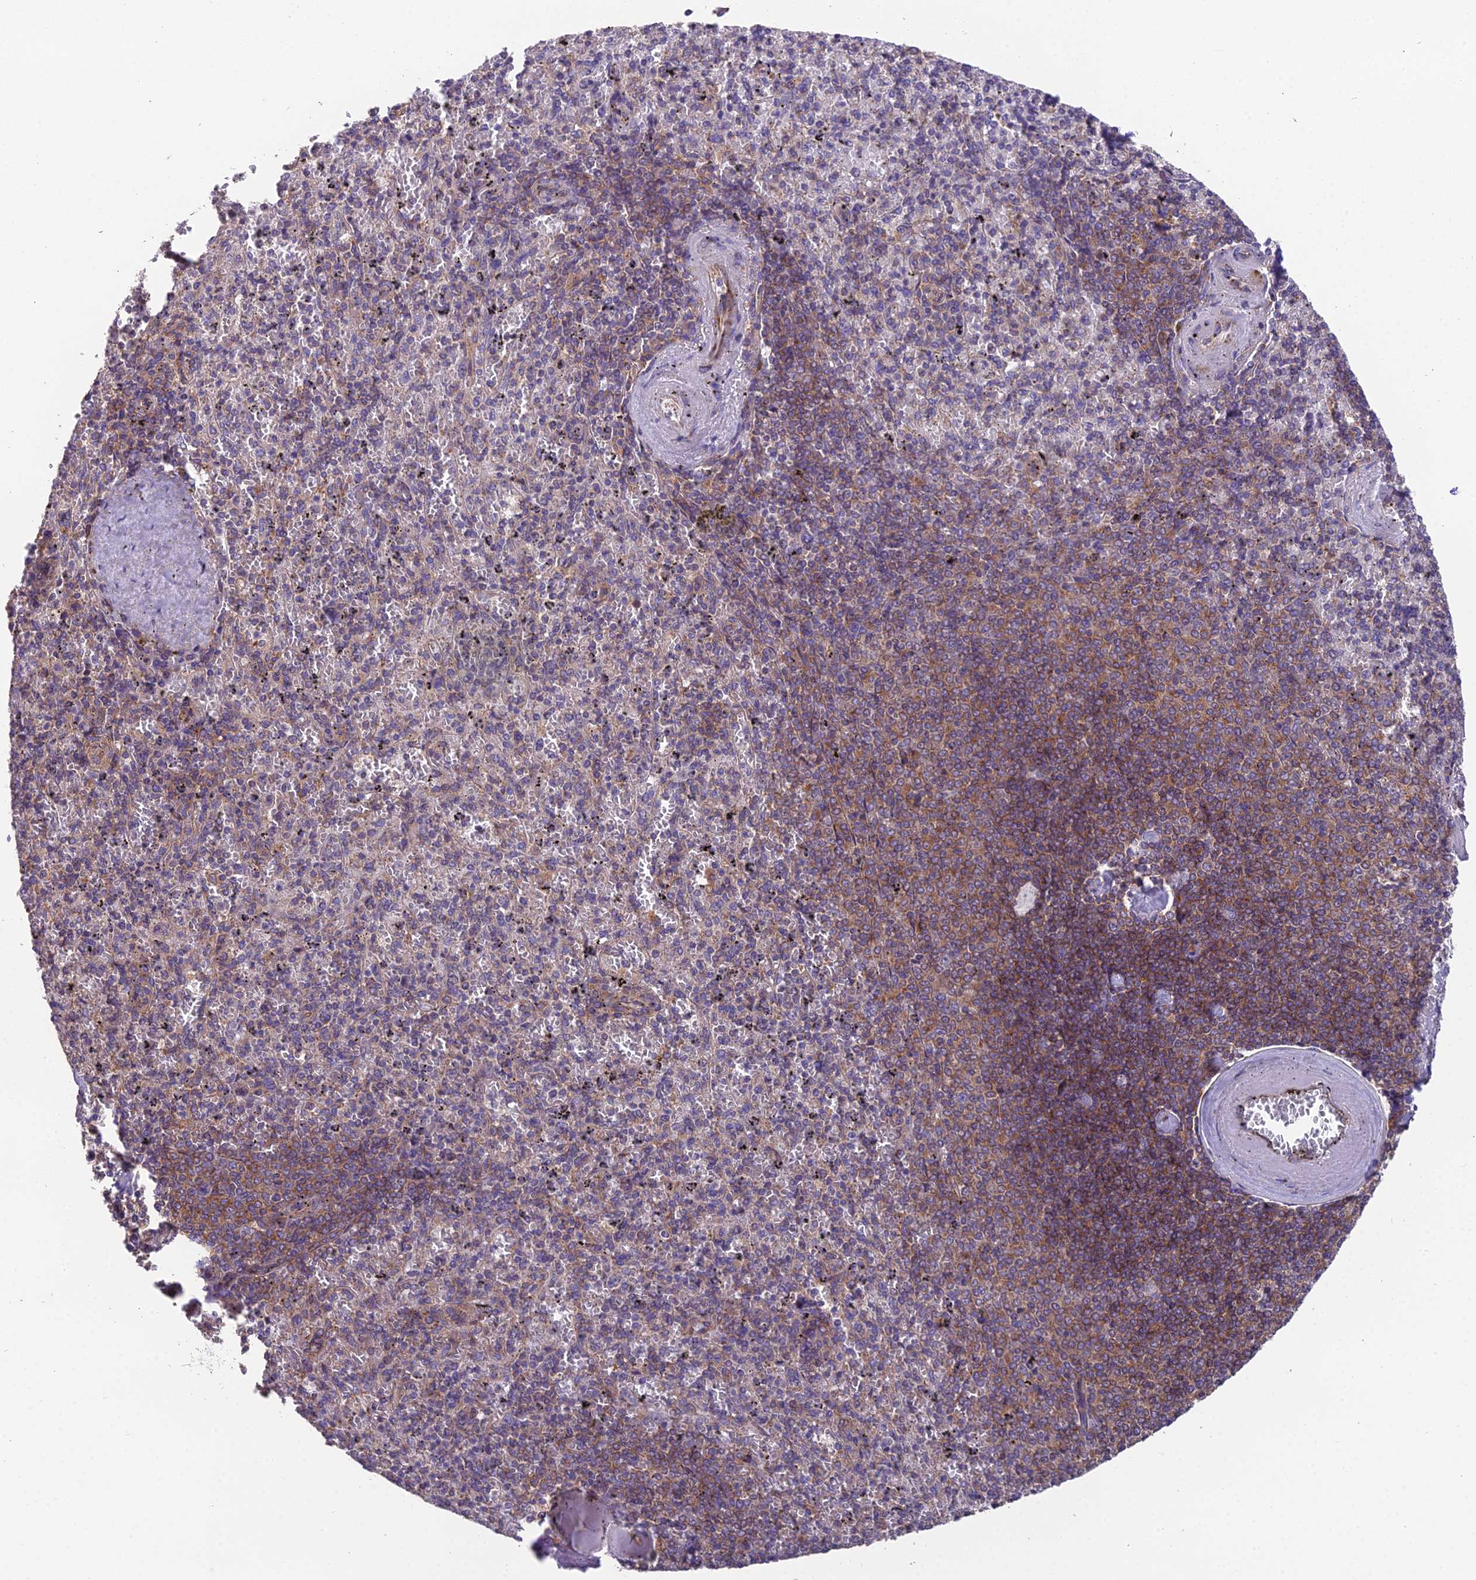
{"staining": {"intensity": "moderate", "quantity": "<25%", "location": "cytoplasmic/membranous"}, "tissue": "spleen", "cell_type": "Cells in red pulp", "image_type": "normal", "snomed": [{"axis": "morphology", "description": "Normal tissue, NOS"}, {"axis": "topography", "description": "Spleen"}], "caption": "Protein staining of normal spleen displays moderate cytoplasmic/membranous expression in about <25% of cells in red pulp.", "gene": "BLOC1S4", "patient": {"sex": "male", "age": 82}}